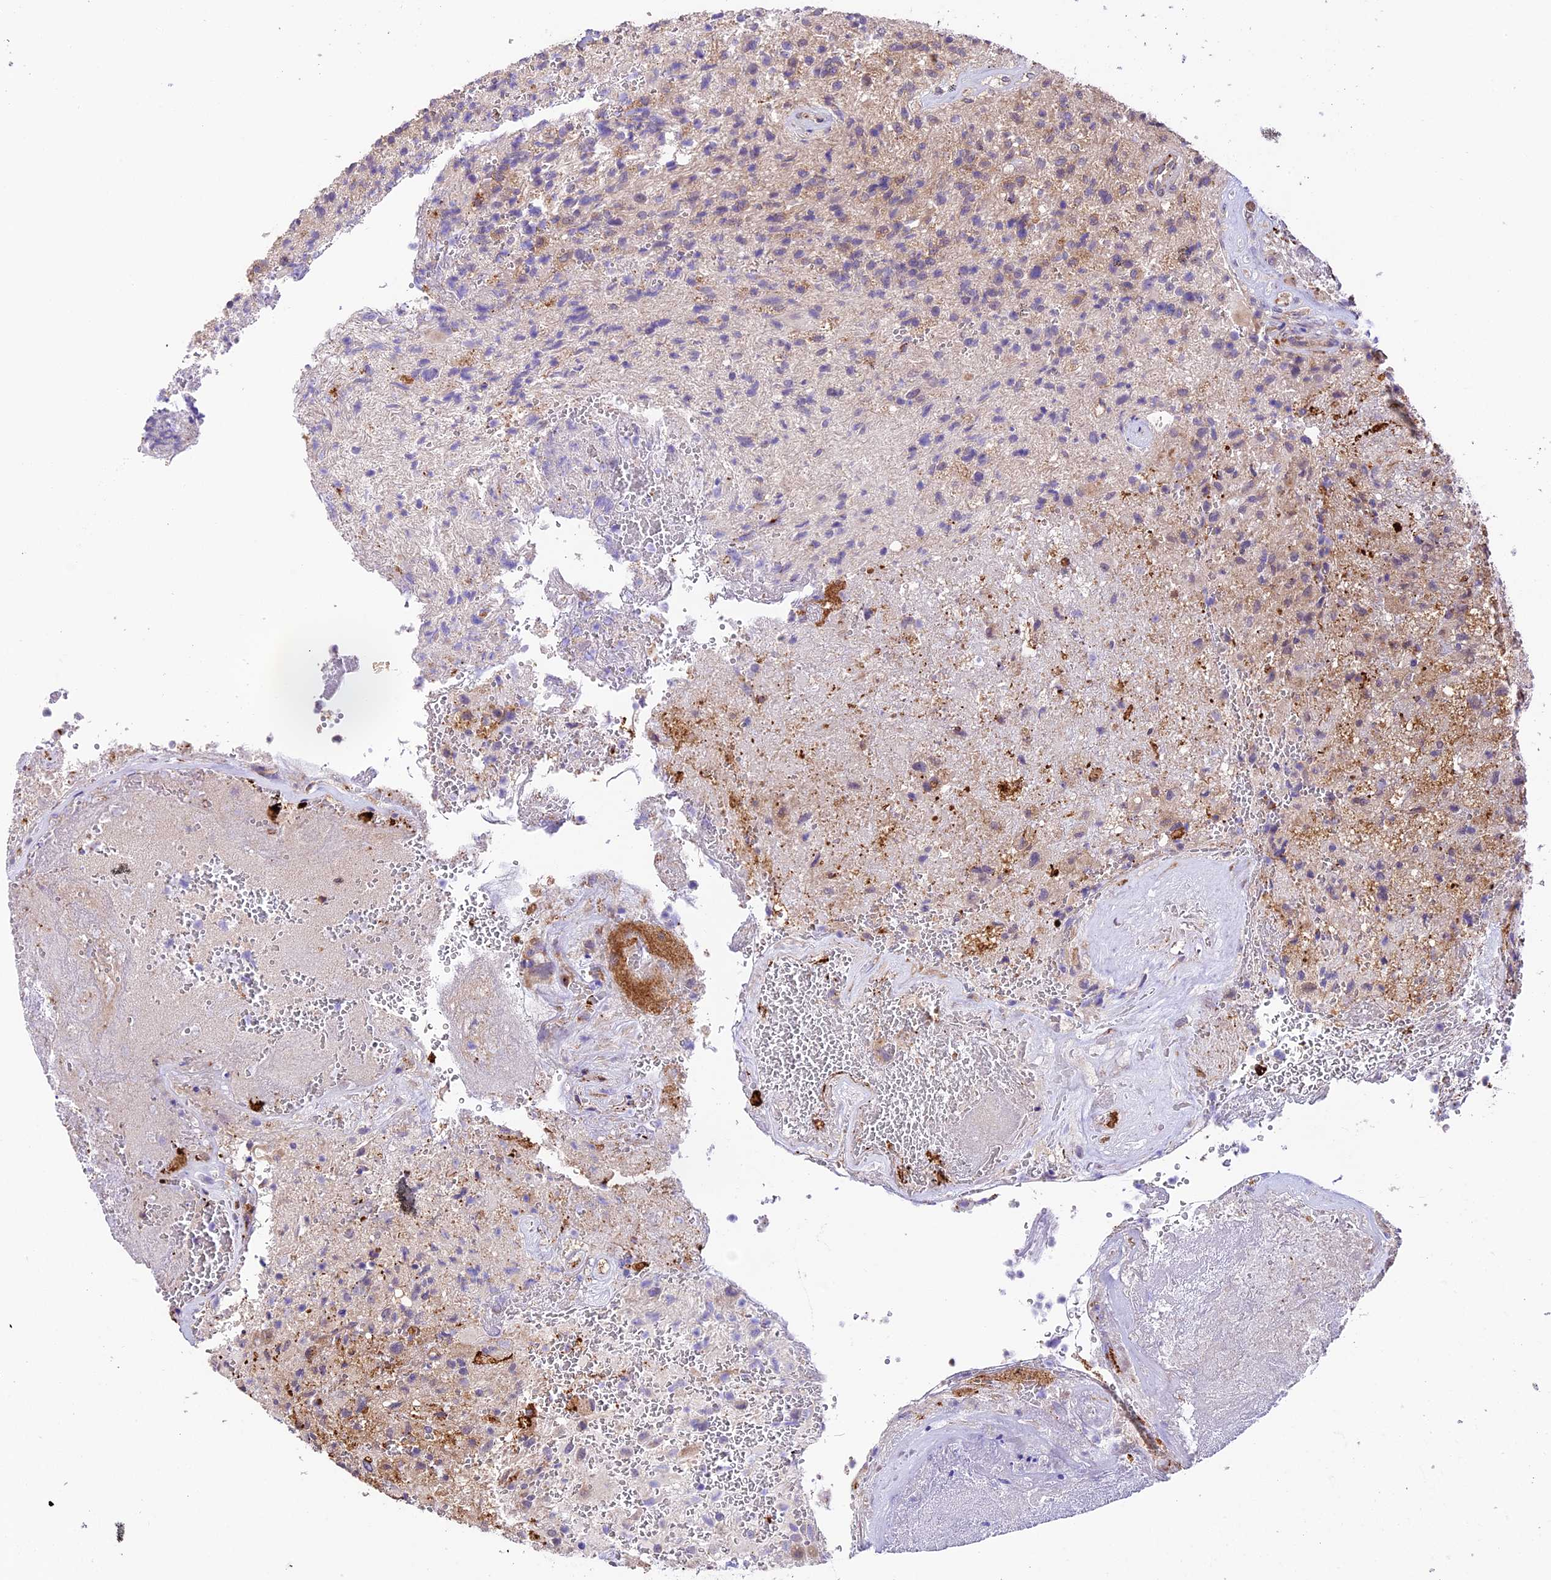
{"staining": {"intensity": "negative", "quantity": "none", "location": "none"}, "tissue": "glioma", "cell_type": "Tumor cells", "image_type": "cancer", "snomed": [{"axis": "morphology", "description": "Glioma, malignant, High grade"}, {"axis": "topography", "description": "Brain"}], "caption": "A high-resolution micrograph shows immunohistochemistry (IHC) staining of high-grade glioma (malignant), which reveals no significant staining in tumor cells.", "gene": "LSM7", "patient": {"sex": "male", "age": 56}}